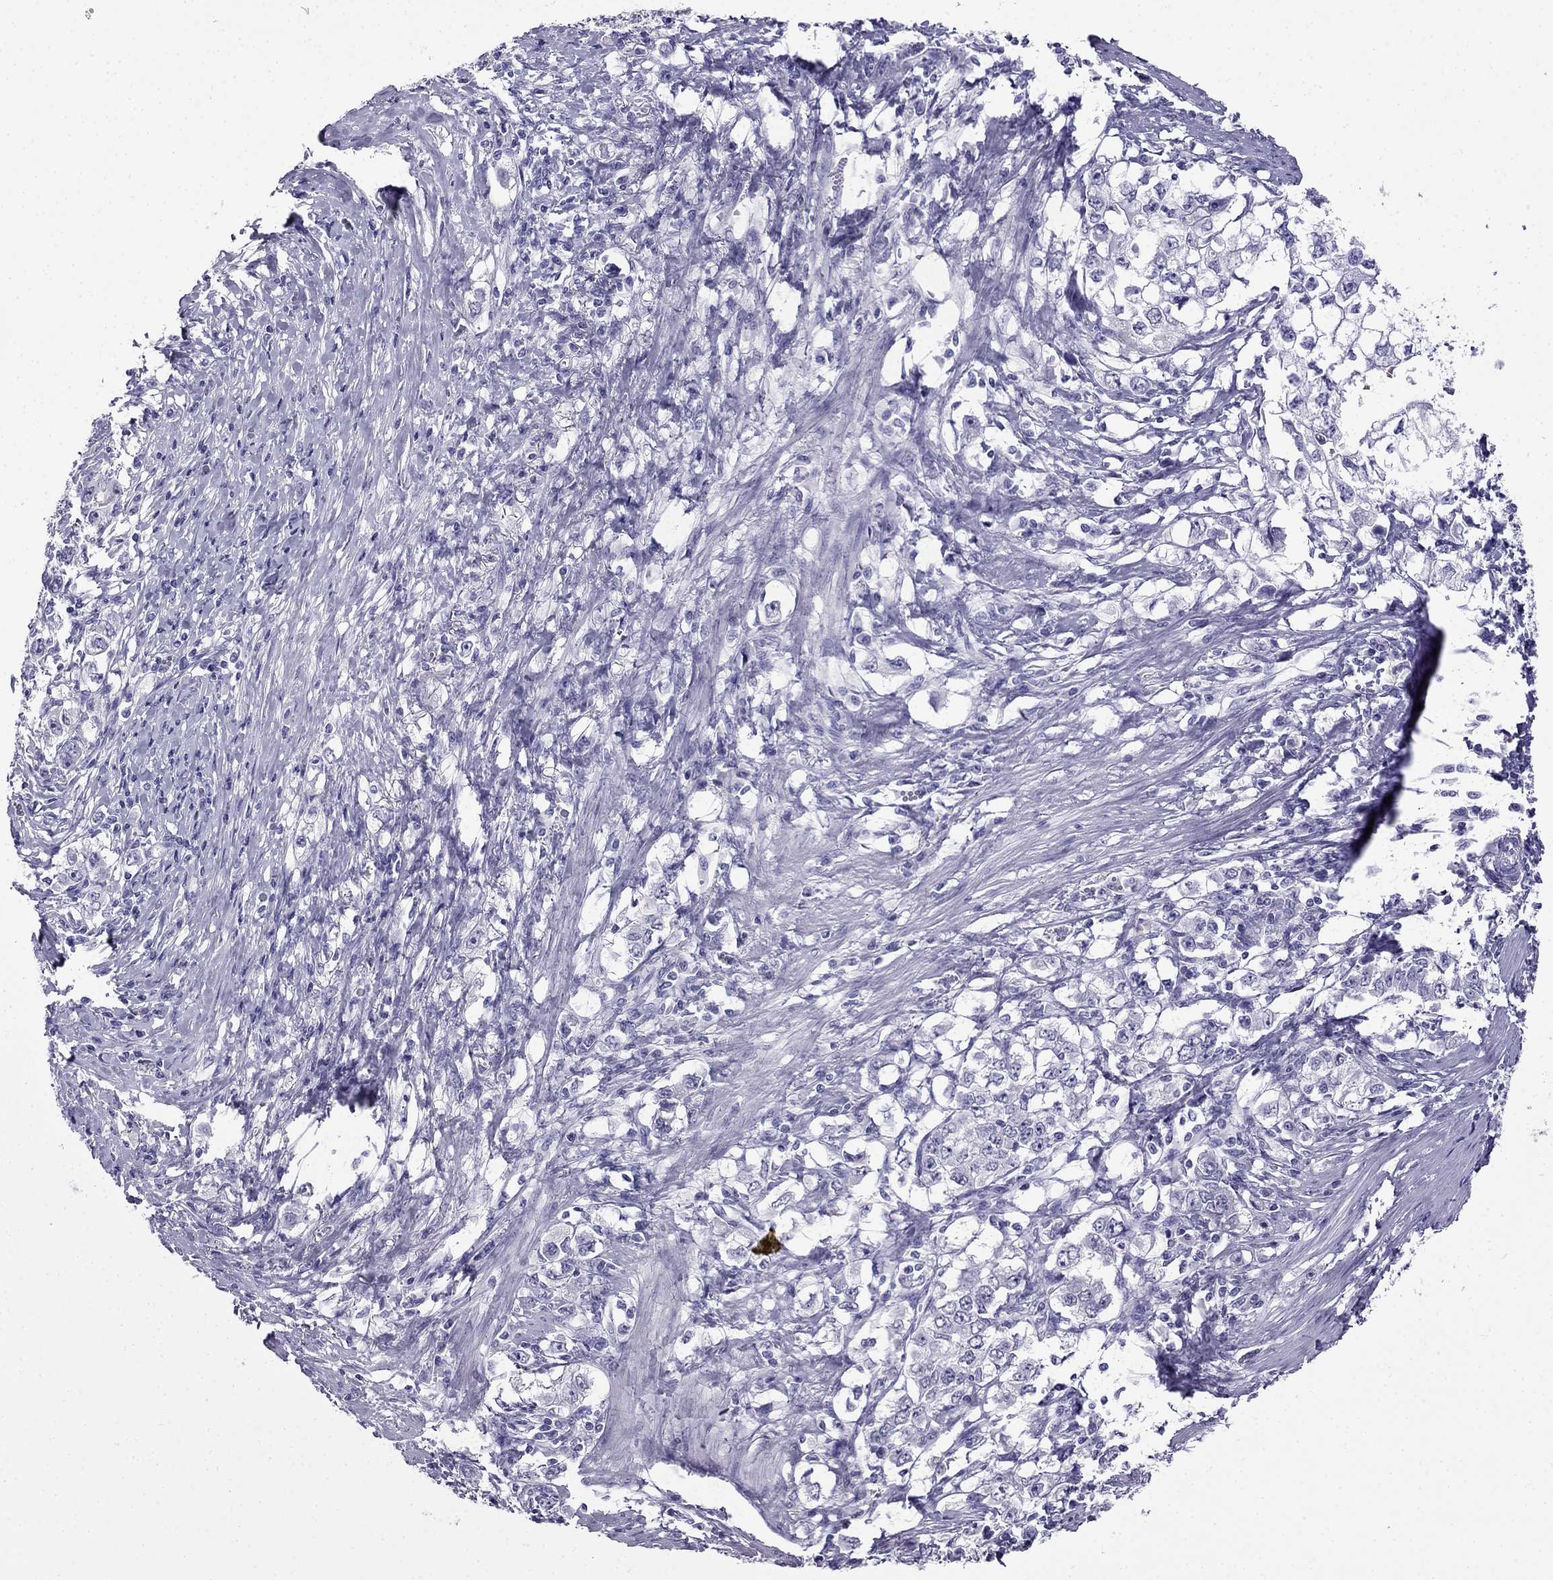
{"staining": {"intensity": "negative", "quantity": "none", "location": "none"}, "tissue": "stomach cancer", "cell_type": "Tumor cells", "image_type": "cancer", "snomed": [{"axis": "morphology", "description": "Adenocarcinoma, NOS"}, {"axis": "topography", "description": "Stomach, lower"}], "caption": "Immunohistochemistry of human stomach adenocarcinoma shows no staining in tumor cells.", "gene": "CDHR4", "patient": {"sex": "female", "age": 72}}